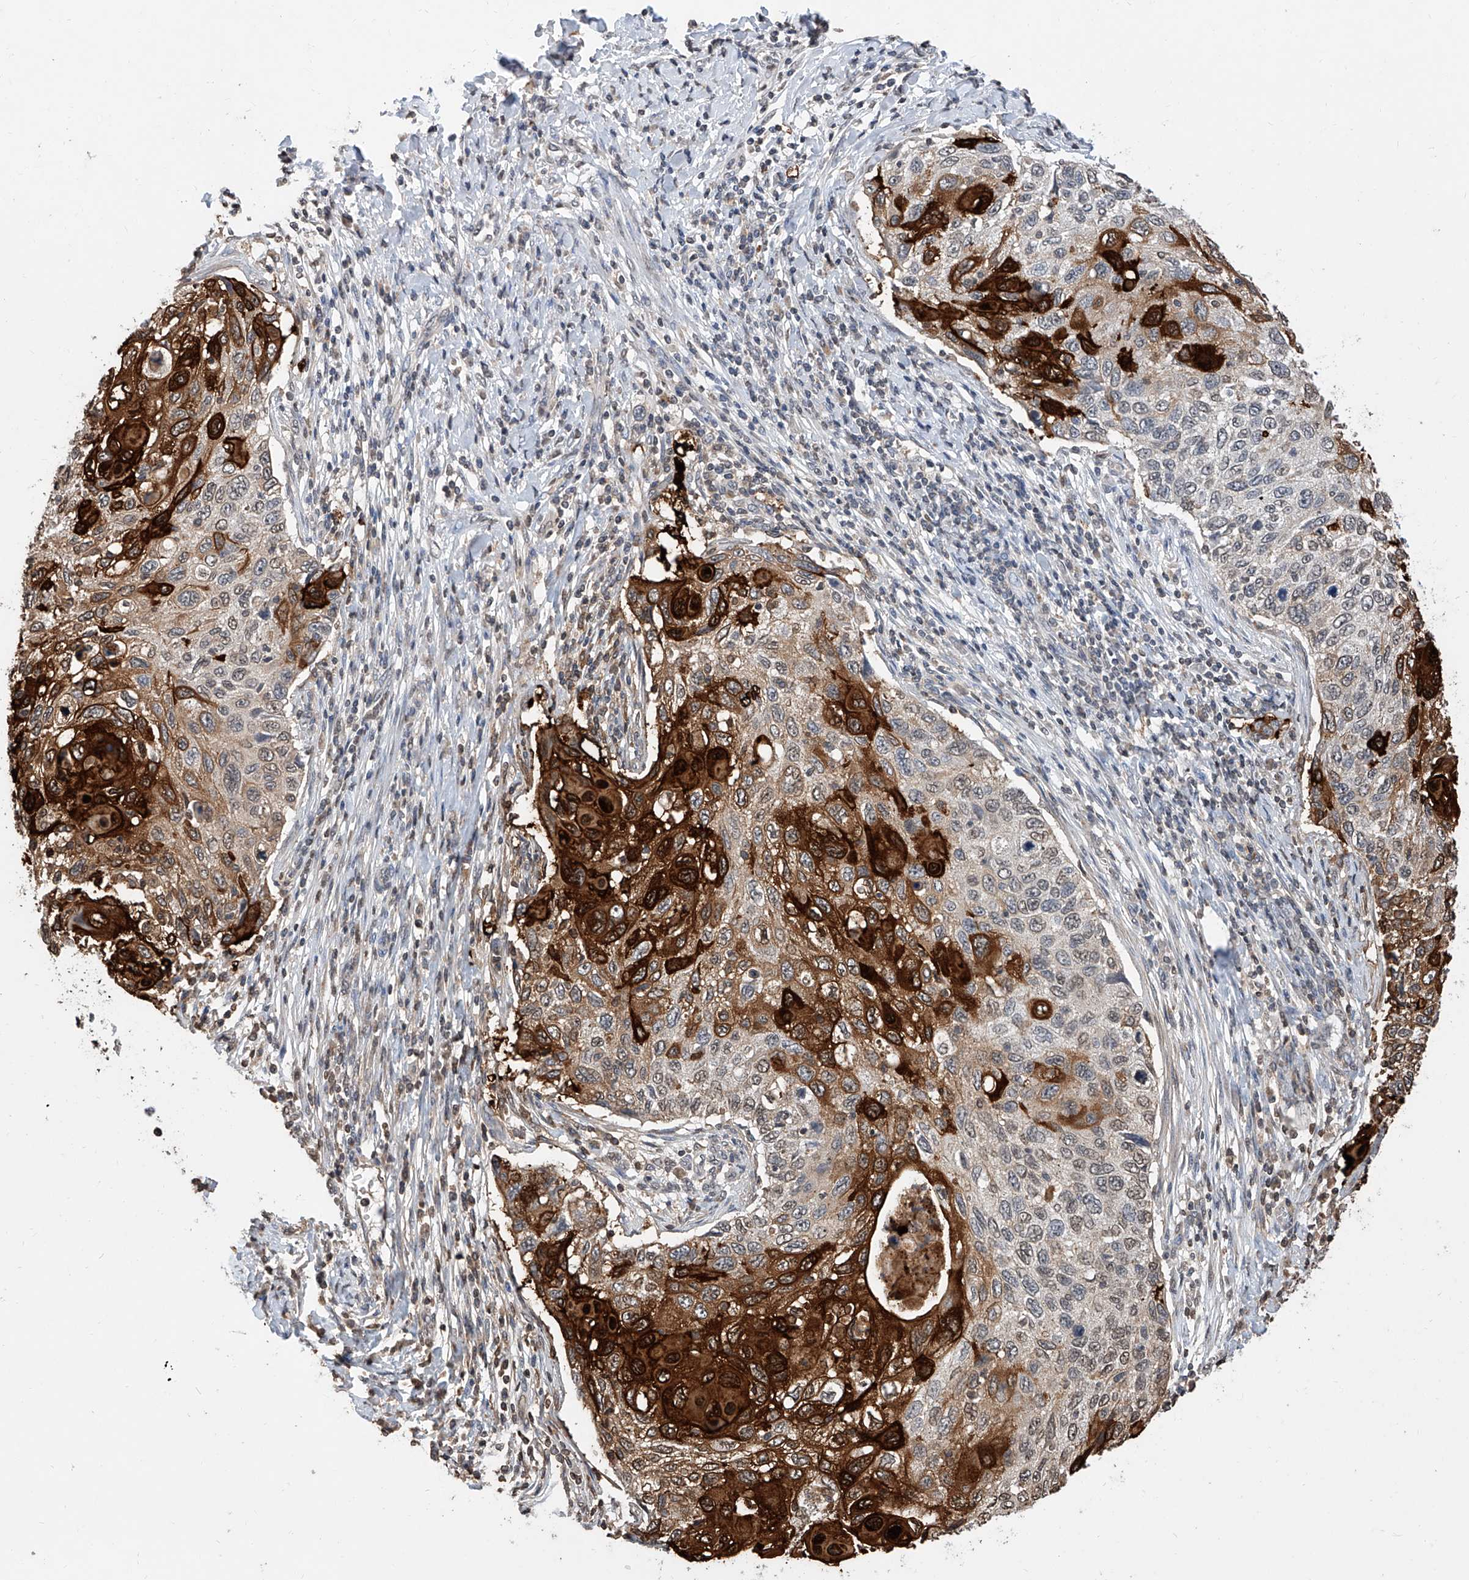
{"staining": {"intensity": "strong", "quantity": "25%-75%", "location": "cytoplasmic/membranous"}, "tissue": "cervical cancer", "cell_type": "Tumor cells", "image_type": "cancer", "snomed": [{"axis": "morphology", "description": "Squamous cell carcinoma, NOS"}, {"axis": "topography", "description": "Cervix"}], "caption": "Cervical cancer tissue demonstrates strong cytoplasmic/membranous expression in approximately 25%-75% of tumor cells The staining was performed using DAB, with brown indicating positive protein expression. Nuclei are stained blue with hematoxylin.", "gene": "RP9", "patient": {"sex": "female", "age": 70}}